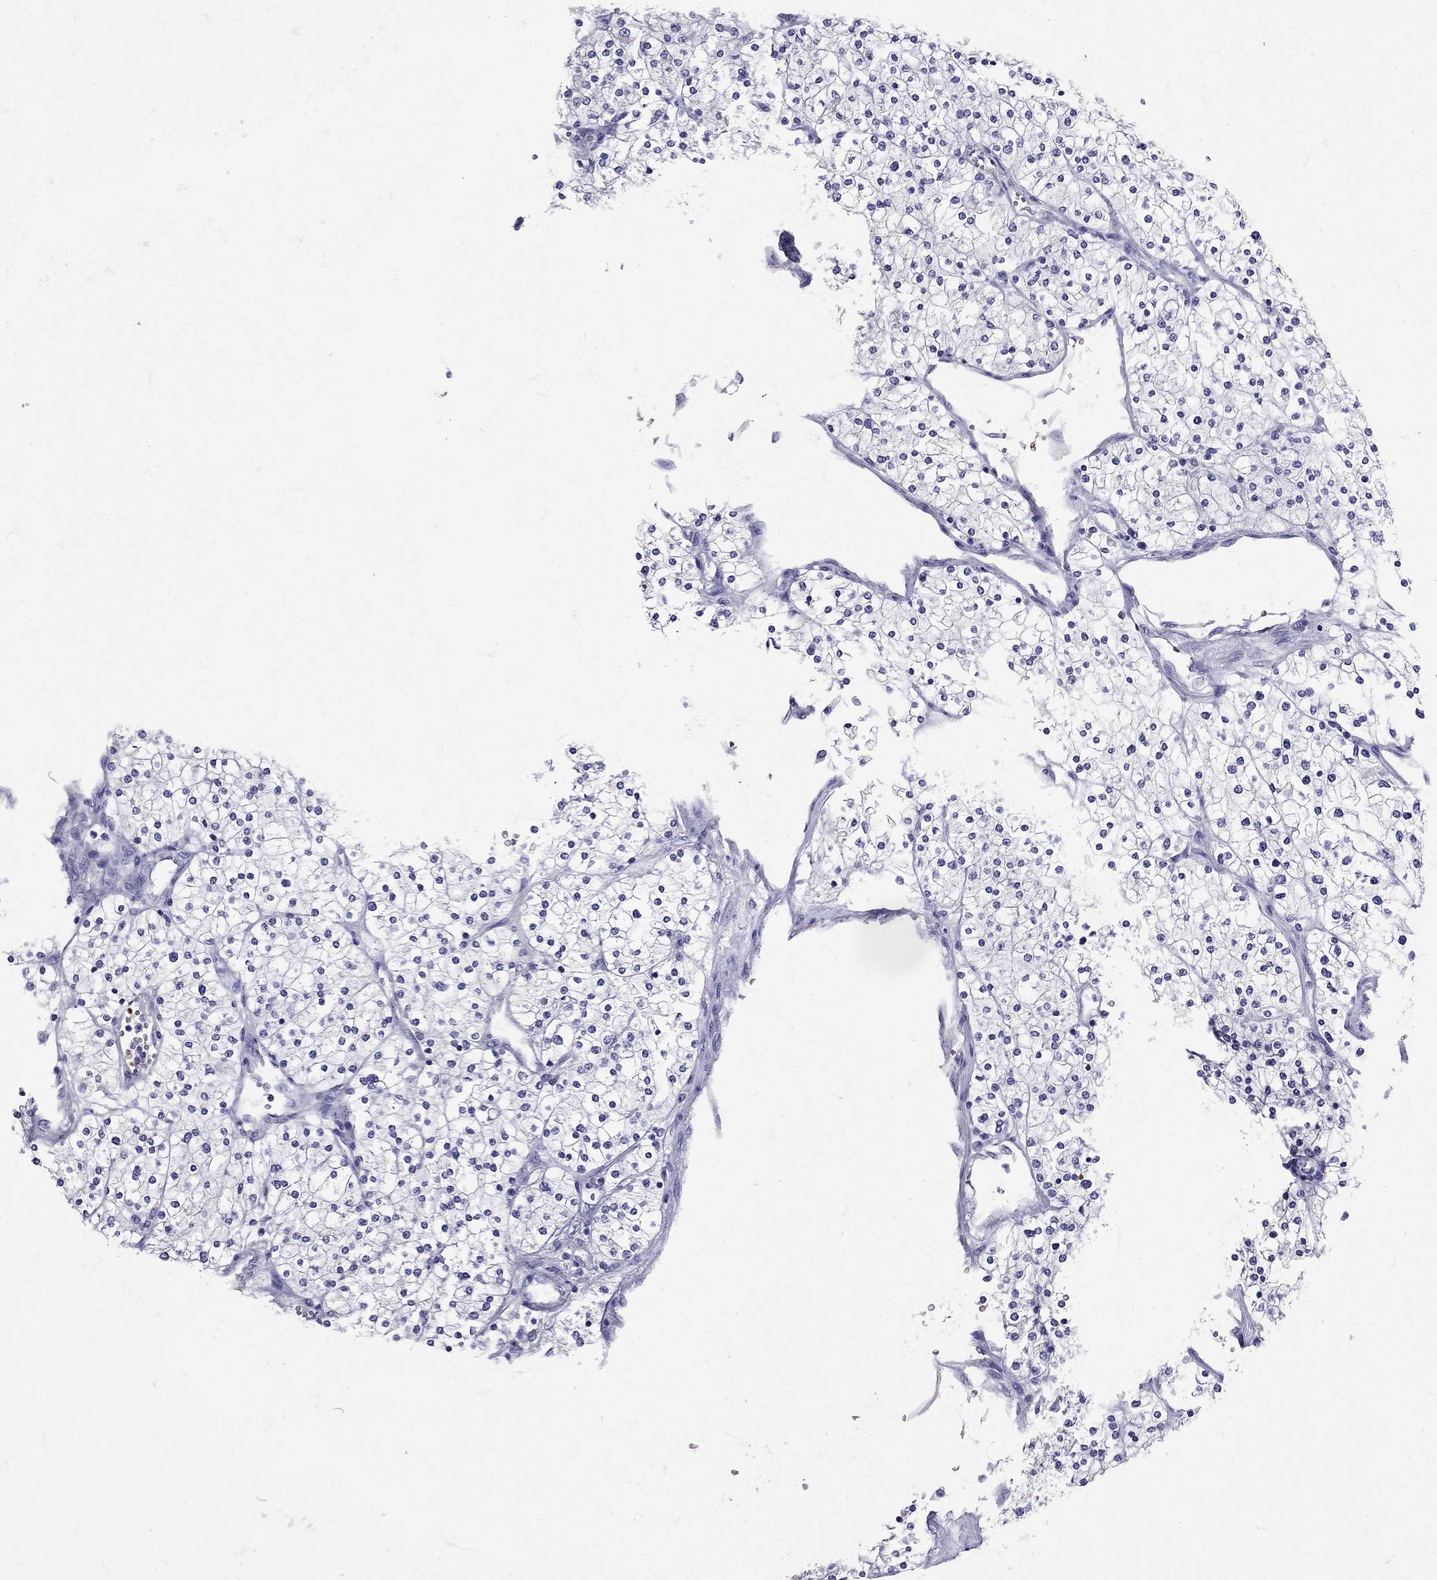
{"staining": {"intensity": "negative", "quantity": "none", "location": "none"}, "tissue": "renal cancer", "cell_type": "Tumor cells", "image_type": "cancer", "snomed": [{"axis": "morphology", "description": "Adenocarcinoma, NOS"}, {"axis": "topography", "description": "Kidney"}], "caption": "DAB (3,3'-diaminobenzidine) immunohistochemical staining of renal adenocarcinoma demonstrates no significant staining in tumor cells.", "gene": "TBR1", "patient": {"sex": "male", "age": 80}}